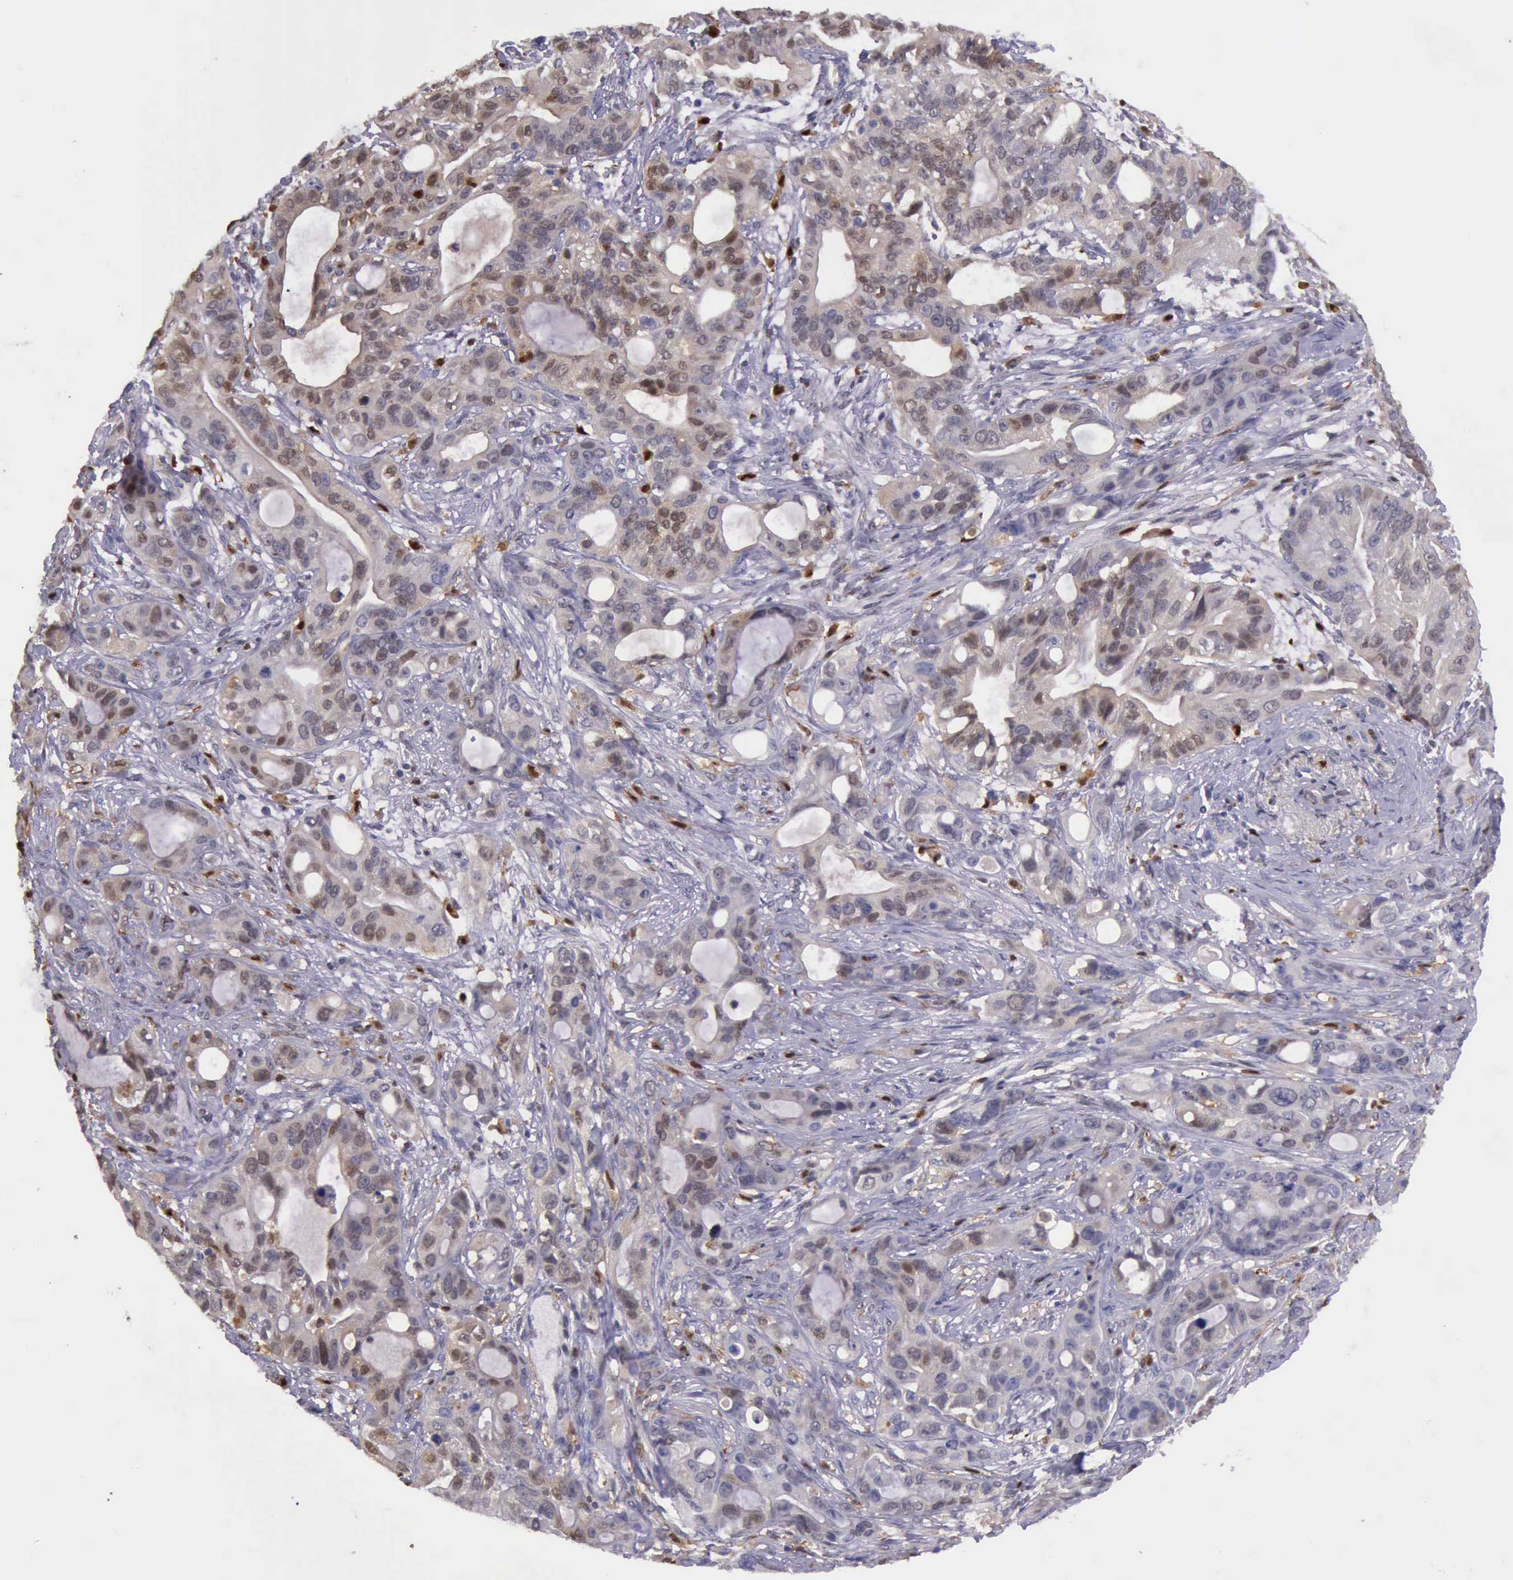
{"staining": {"intensity": "weak", "quantity": "25%-75%", "location": "cytoplasmic/membranous"}, "tissue": "stomach cancer", "cell_type": "Tumor cells", "image_type": "cancer", "snomed": [{"axis": "morphology", "description": "Adenocarcinoma, NOS"}, {"axis": "topography", "description": "Stomach, upper"}], "caption": "Stomach cancer stained for a protein exhibits weak cytoplasmic/membranous positivity in tumor cells.", "gene": "TYMP", "patient": {"sex": "male", "age": 47}}